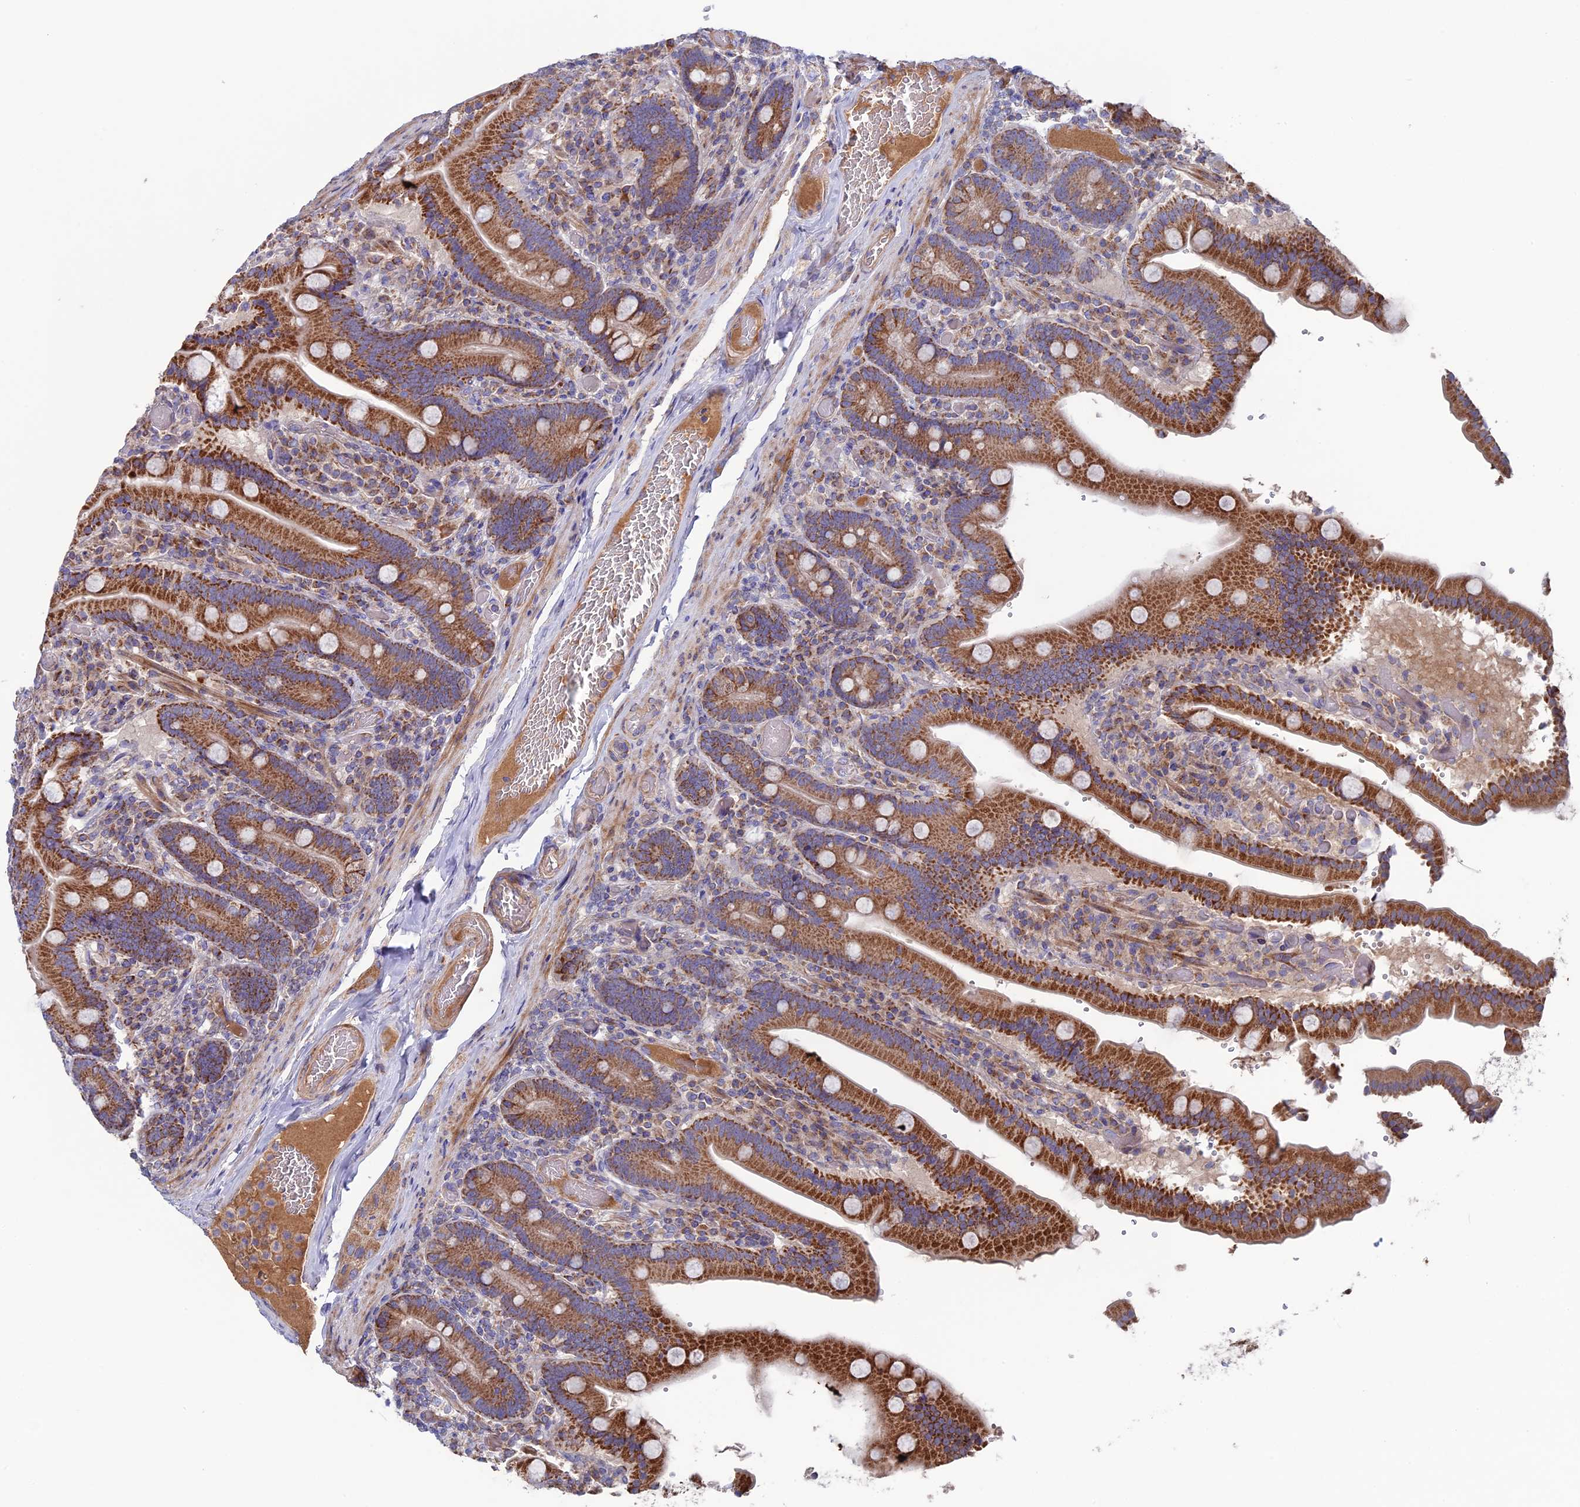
{"staining": {"intensity": "strong", "quantity": ">75%", "location": "cytoplasmic/membranous"}, "tissue": "duodenum", "cell_type": "Glandular cells", "image_type": "normal", "snomed": [{"axis": "morphology", "description": "Normal tissue, NOS"}, {"axis": "topography", "description": "Duodenum"}], "caption": "Immunohistochemical staining of normal human duodenum shows high levels of strong cytoplasmic/membranous staining in approximately >75% of glandular cells.", "gene": "SLC15A5", "patient": {"sex": "female", "age": 62}}